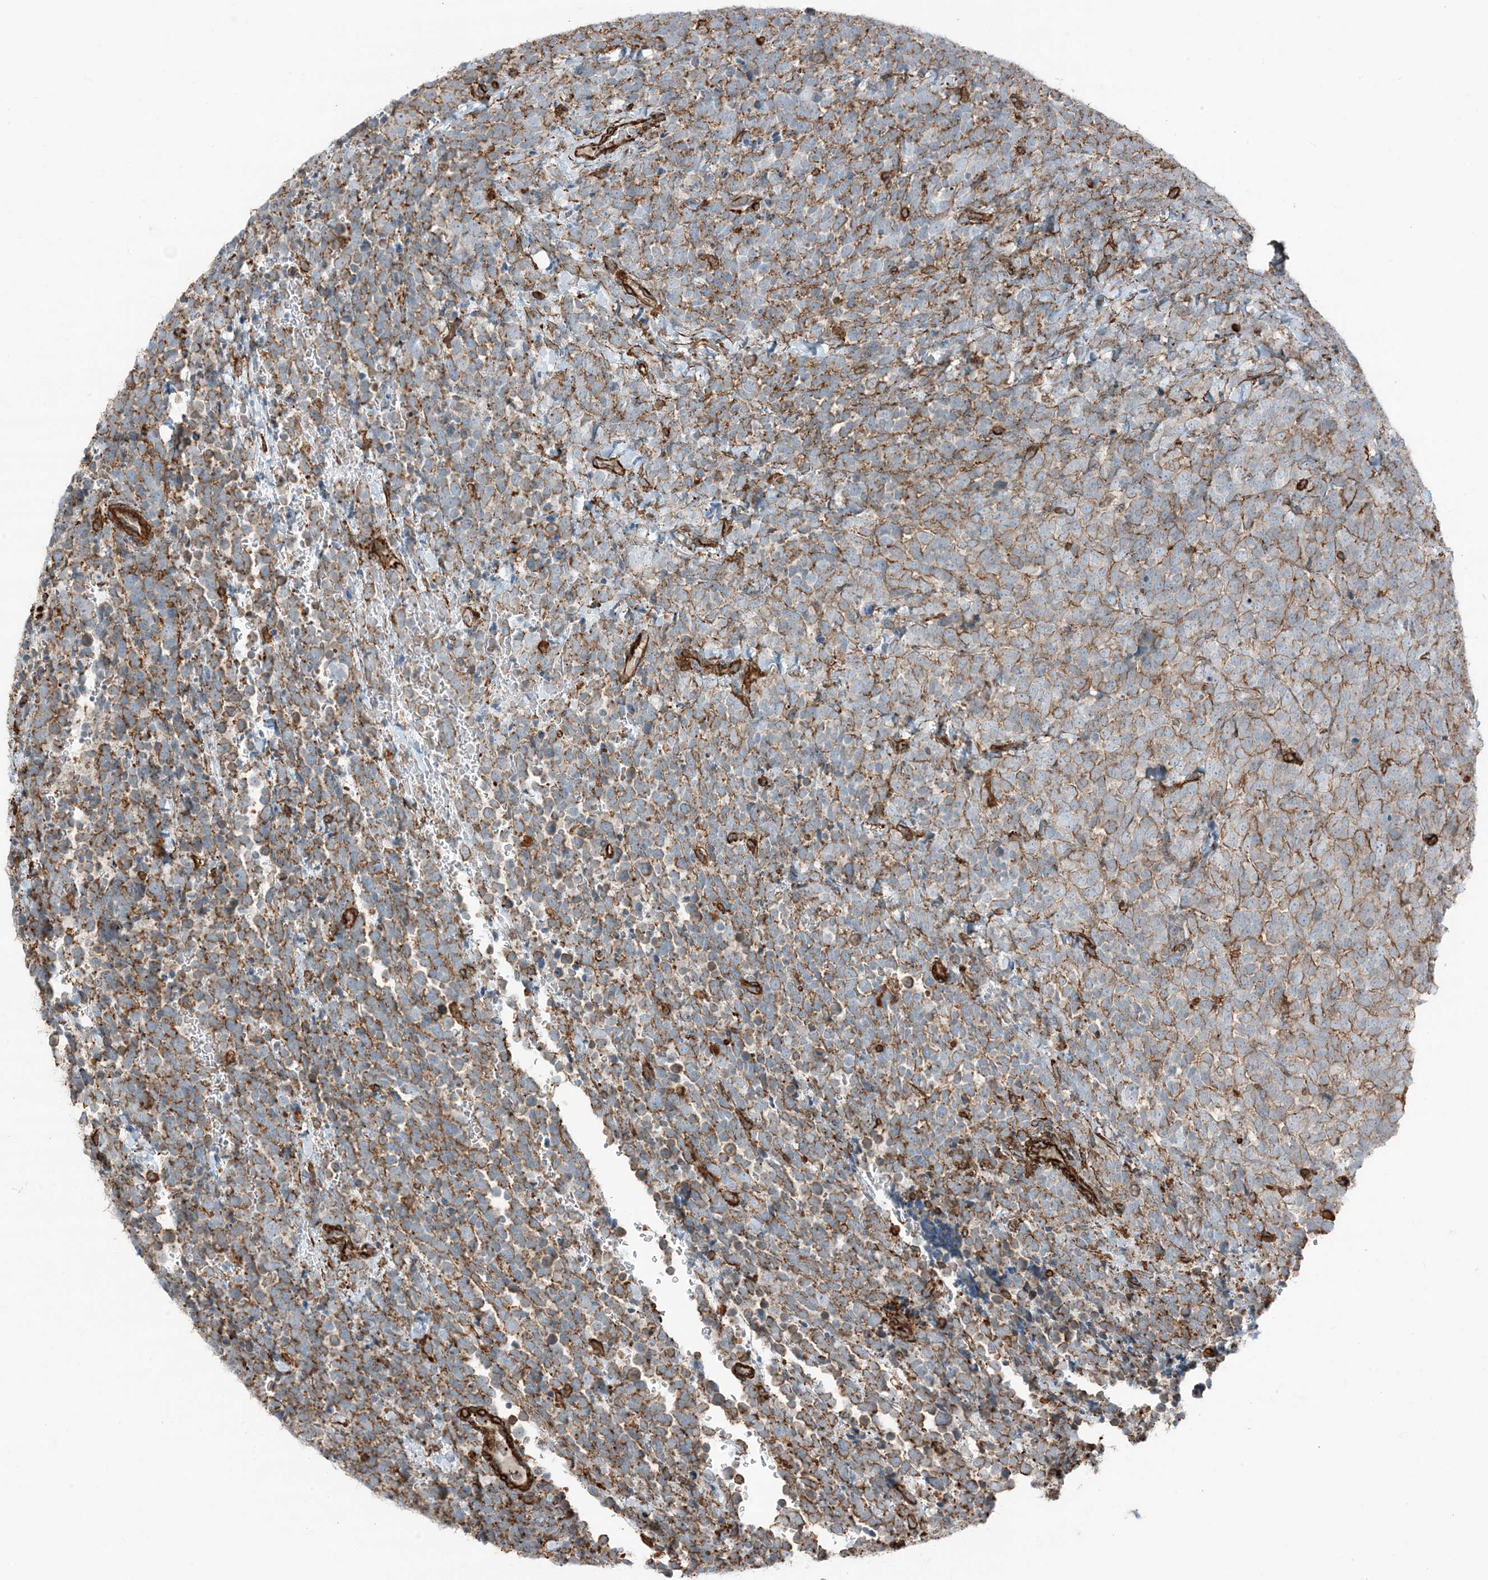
{"staining": {"intensity": "strong", "quantity": ">75%", "location": "cytoplasmic/membranous"}, "tissue": "urothelial cancer", "cell_type": "Tumor cells", "image_type": "cancer", "snomed": [{"axis": "morphology", "description": "Urothelial carcinoma, High grade"}, {"axis": "topography", "description": "Urinary bladder"}], "caption": "Urothelial cancer was stained to show a protein in brown. There is high levels of strong cytoplasmic/membranous expression in about >75% of tumor cells.", "gene": "APOBEC3C", "patient": {"sex": "female", "age": 82}}